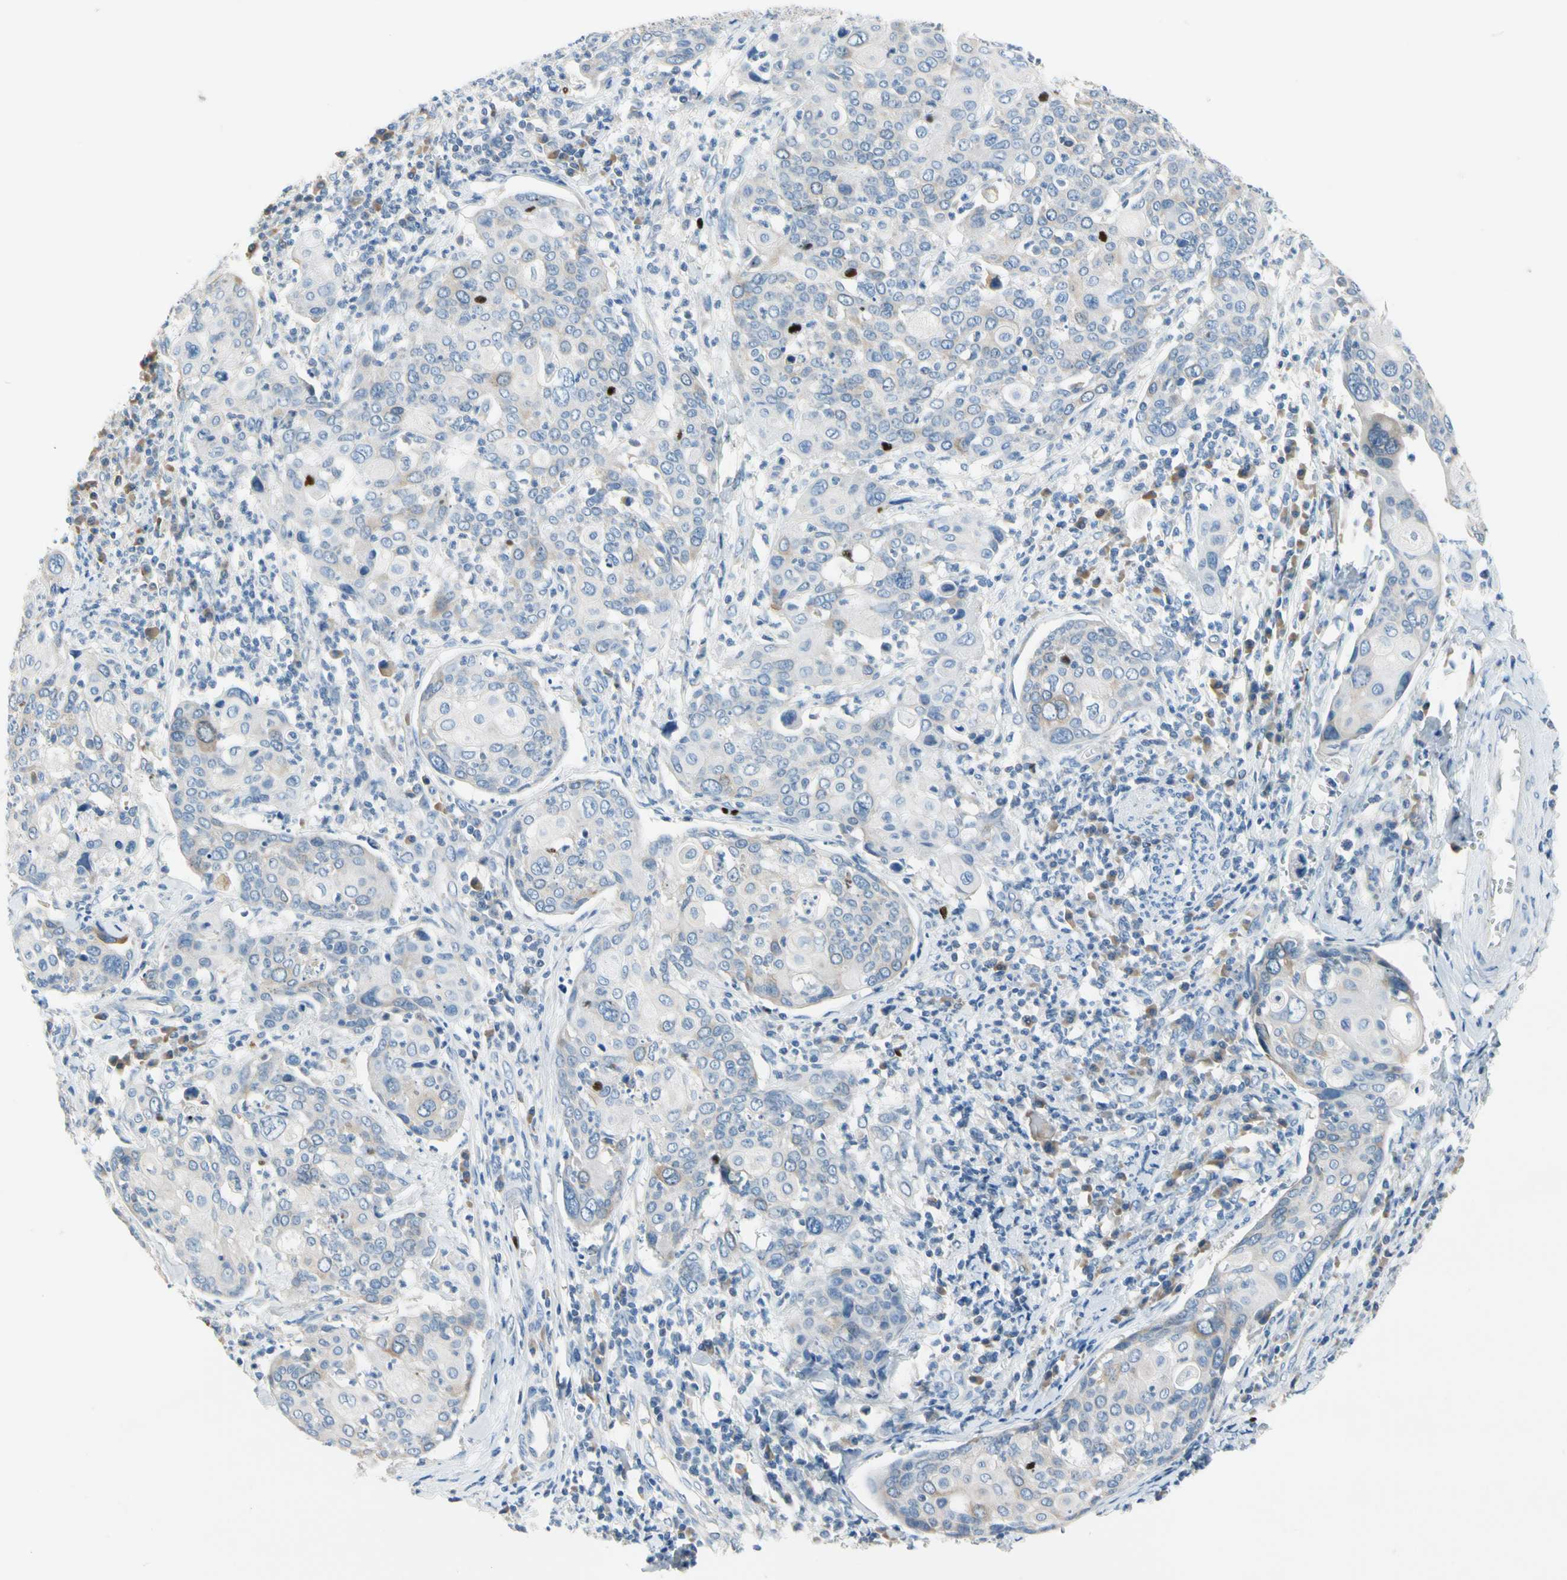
{"staining": {"intensity": "weak", "quantity": "<25%", "location": "cytoplasmic/membranous"}, "tissue": "cervical cancer", "cell_type": "Tumor cells", "image_type": "cancer", "snomed": [{"axis": "morphology", "description": "Squamous cell carcinoma, NOS"}, {"axis": "topography", "description": "Cervix"}], "caption": "Immunohistochemistry (IHC) histopathology image of neoplastic tissue: human cervical squamous cell carcinoma stained with DAB shows no significant protein expression in tumor cells.", "gene": "CKAP2", "patient": {"sex": "female", "age": 40}}